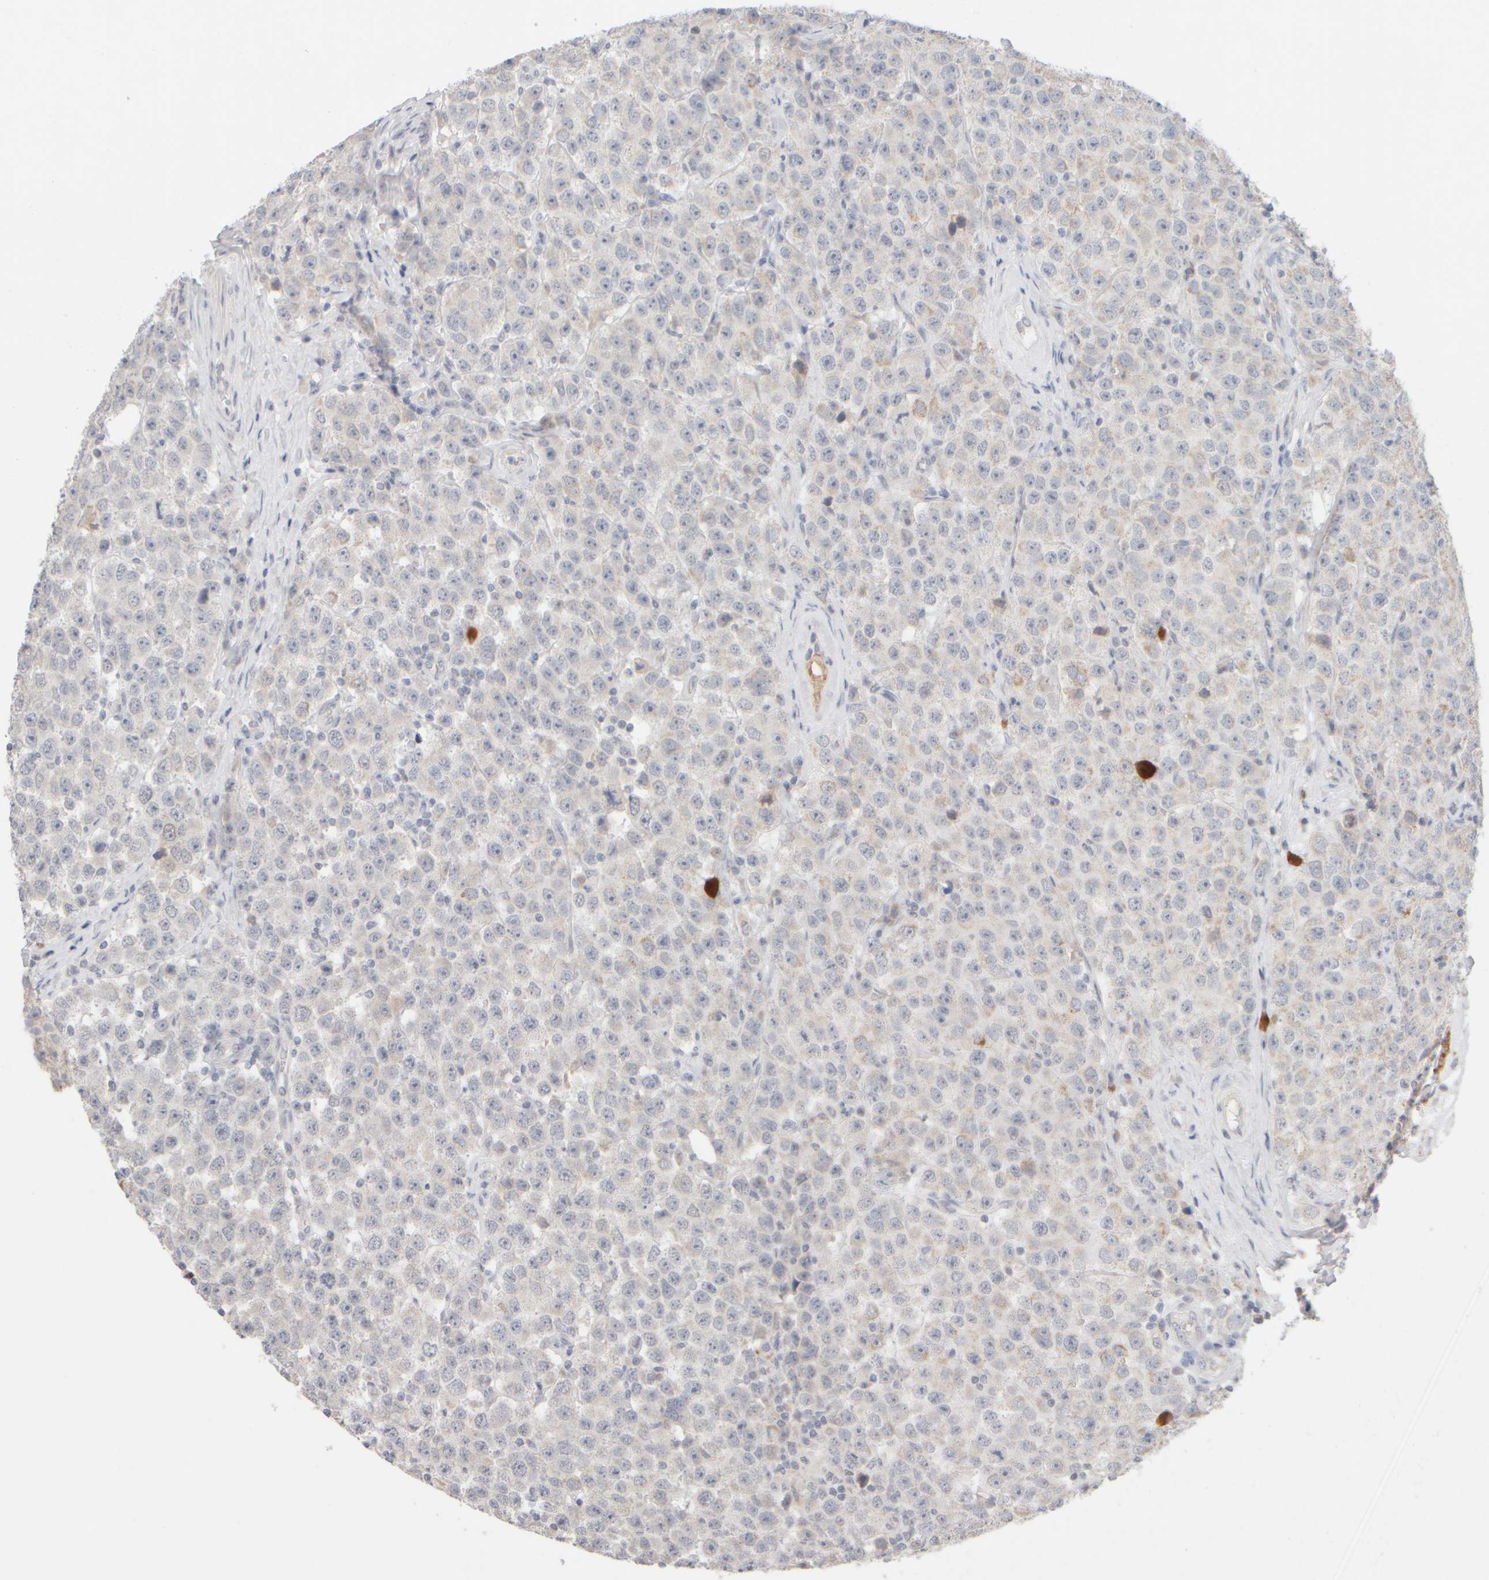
{"staining": {"intensity": "negative", "quantity": "none", "location": "none"}, "tissue": "testis cancer", "cell_type": "Tumor cells", "image_type": "cancer", "snomed": [{"axis": "morphology", "description": "Seminoma, NOS"}, {"axis": "morphology", "description": "Carcinoma, Embryonal, NOS"}, {"axis": "topography", "description": "Testis"}], "caption": "This is an immunohistochemistry photomicrograph of testis cancer. There is no positivity in tumor cells.", "gene": "ZNF112", "patient": {"sex": "male", "age": 28}}